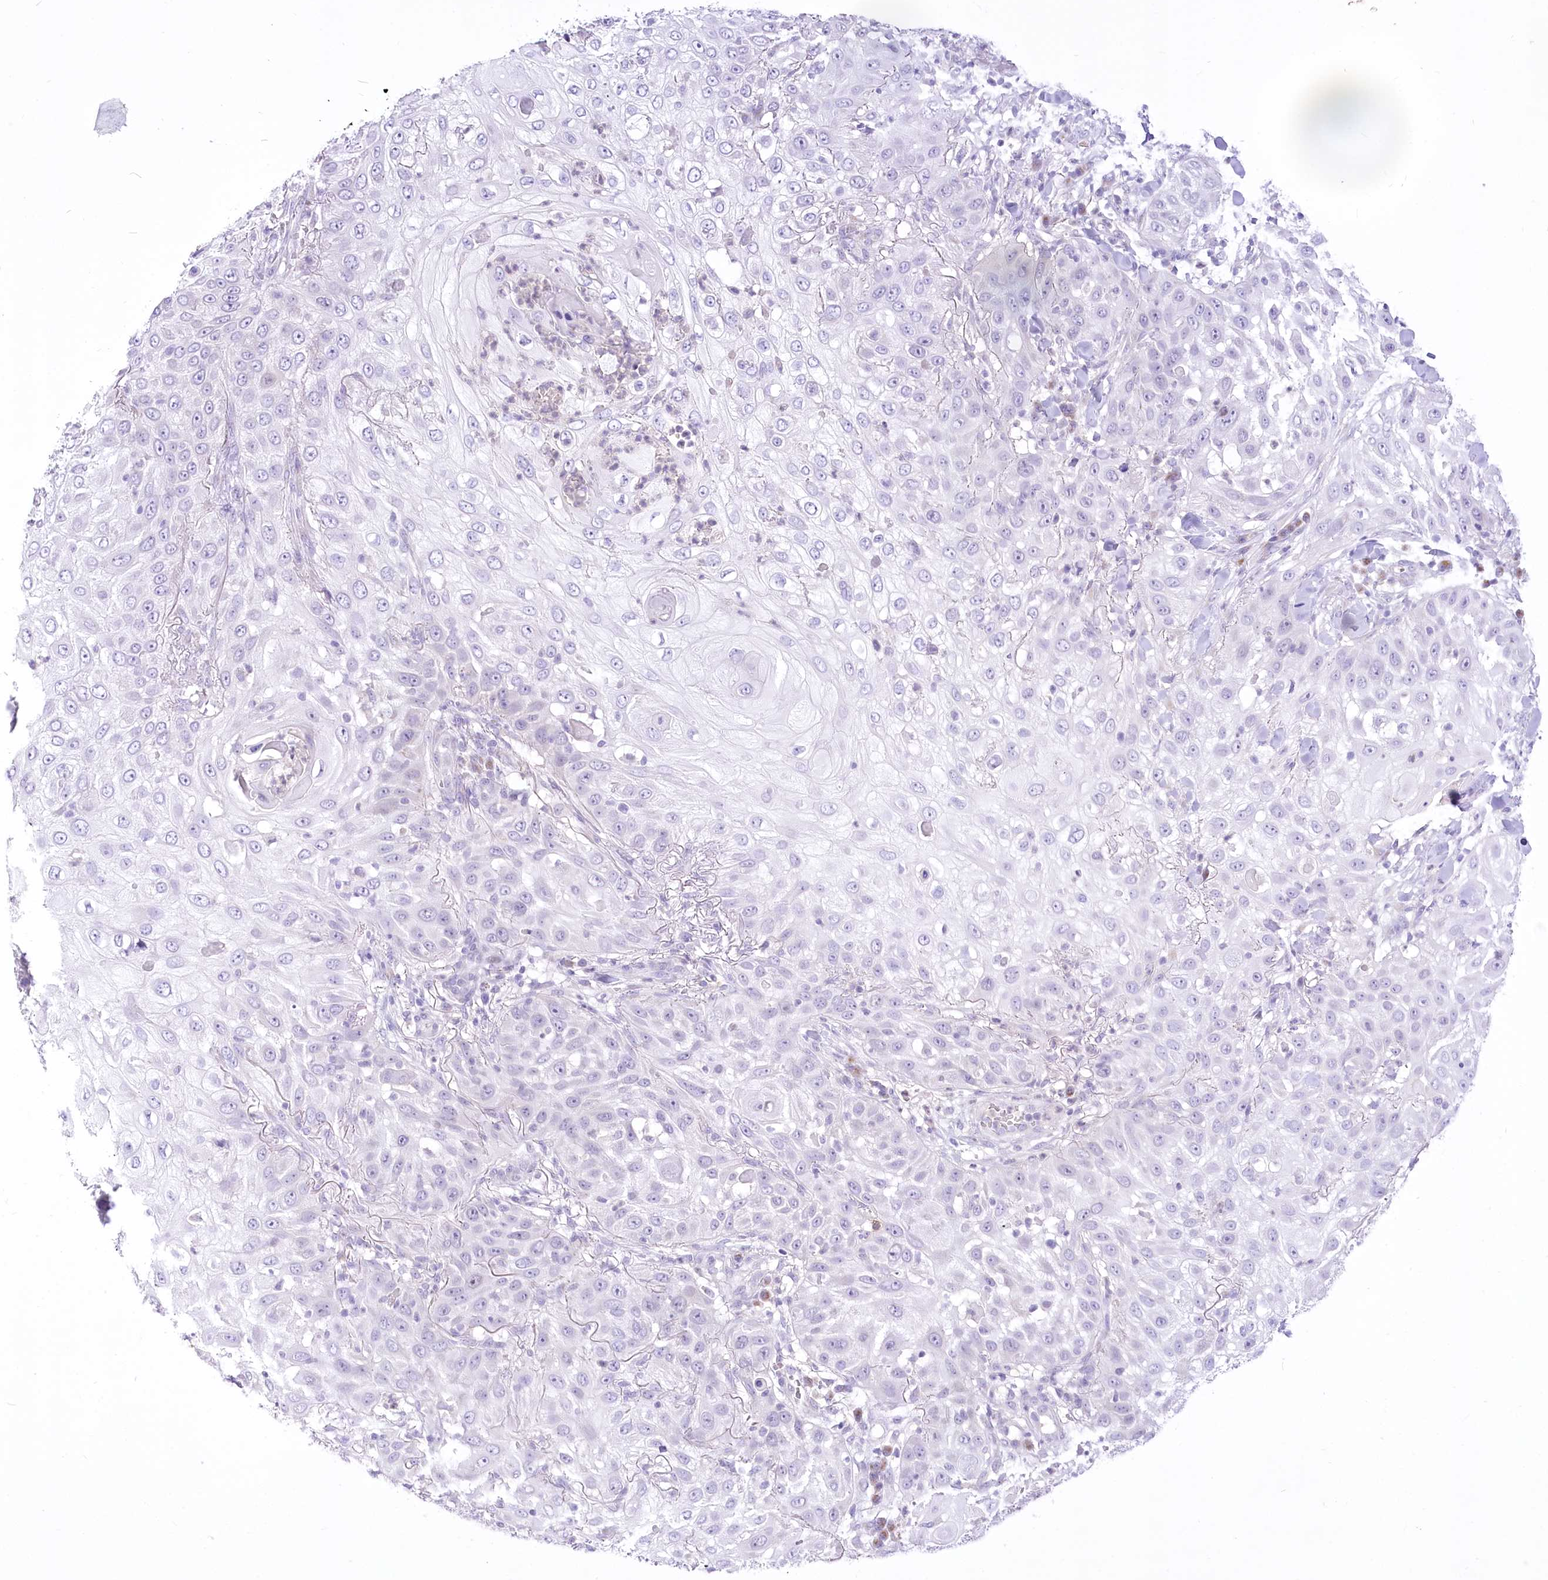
{"staining": {"intensity": "negative", "quantity": "none", "location": "none"}, "tissue": "skin cancer", "cell_type": "Tumor cells", "image_type": "cancer", "snomed": [{"axis": "morphology", "description": "Squamous cell carcinoma, NOS"}, {"axis": "topography", "description": "Skin"}], "caption": "An immunohistochemistry (IHC) image of skin cancer (squamous cell carcinoma) is shown. There is no staining in tumor cells of skin cancer (squamous cell carcinoma).", "gene": "BEND7", "patient": {"sex": "female", "age": 44}}